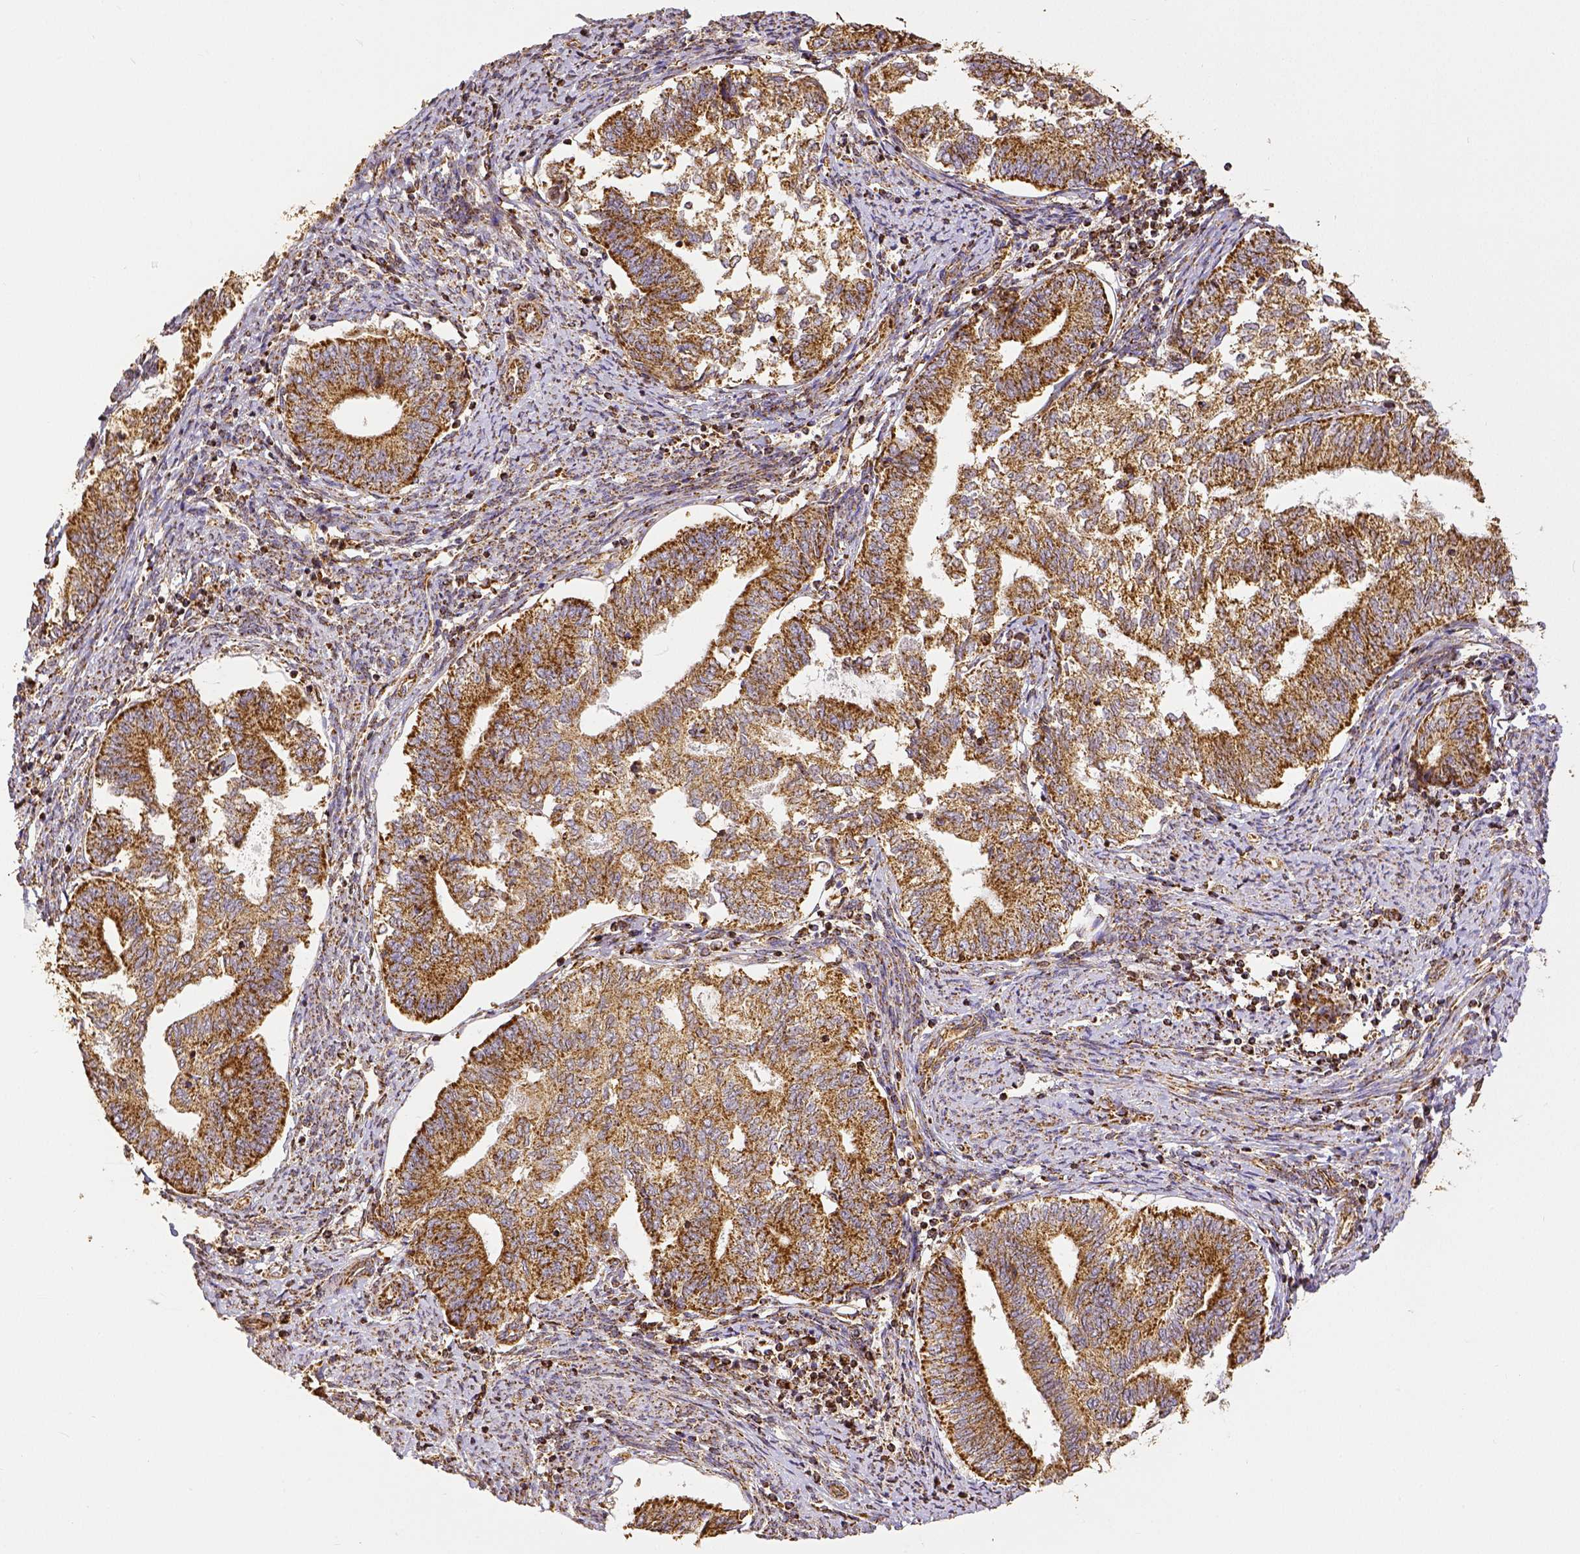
{"staining": {"intensity": "moderate", "quantity": ">75%", "location": "cytoplasmic/membranous"}, "tissue": "endometrial cancer", "cell_type": "Tumor cells", "image_type": "cancer", "snomed": [{"axis": "morphology", "description": "Adenocarcinoma, NOS"}, {"axis": "topography", "description": "Endometrium"}], "caption": "This is a histology image of immunohistochemistry staining of adenocarcinoma (endometrial), which shows moderate expression in the cytoplasmic/membranous of tumor cells.", "gene": "SDHB", "patient": {"sex": "female", "age": 65}}